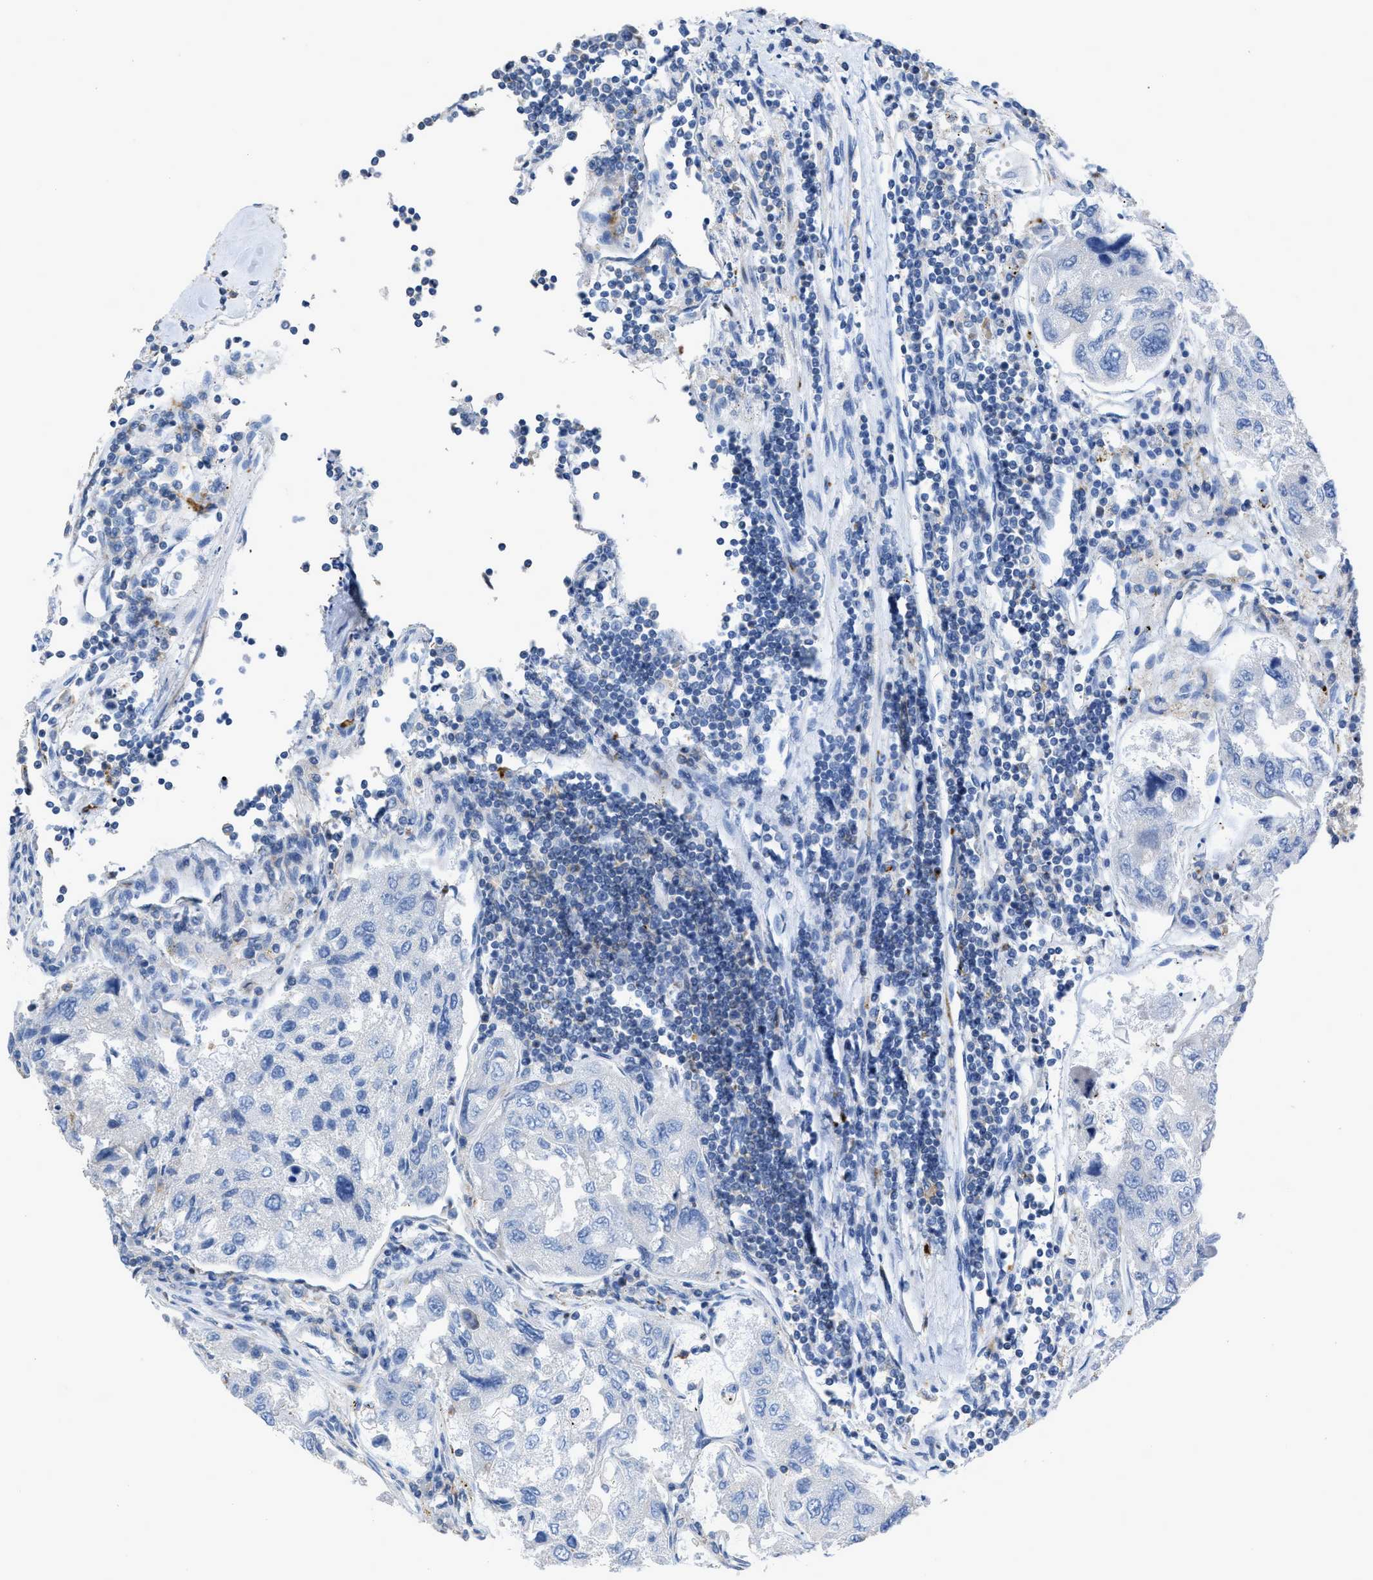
{"staining": {"intensity": "negative", "quantity": "none", "location": "none"}, "tissue": "urothelial cancer", "cell_type": "Tumor cells", "image_type": "cancer", "snomed": [{"axis": "morphology", "description": "Urothelial carcinoma, High grade"}, {"axis": "topography", "description": "Lymph node"}, {"axis": "topography", "description": "Urinary bladder"}], "caption": "This image is of urothelial cancer stained with immunohistochemistry to label a protein in brown with the nuclei are counter-stained blue. There is no staining in tumor cells.", "gene": "PRMT2", "patient": {"sex": "male", "age": 51}}